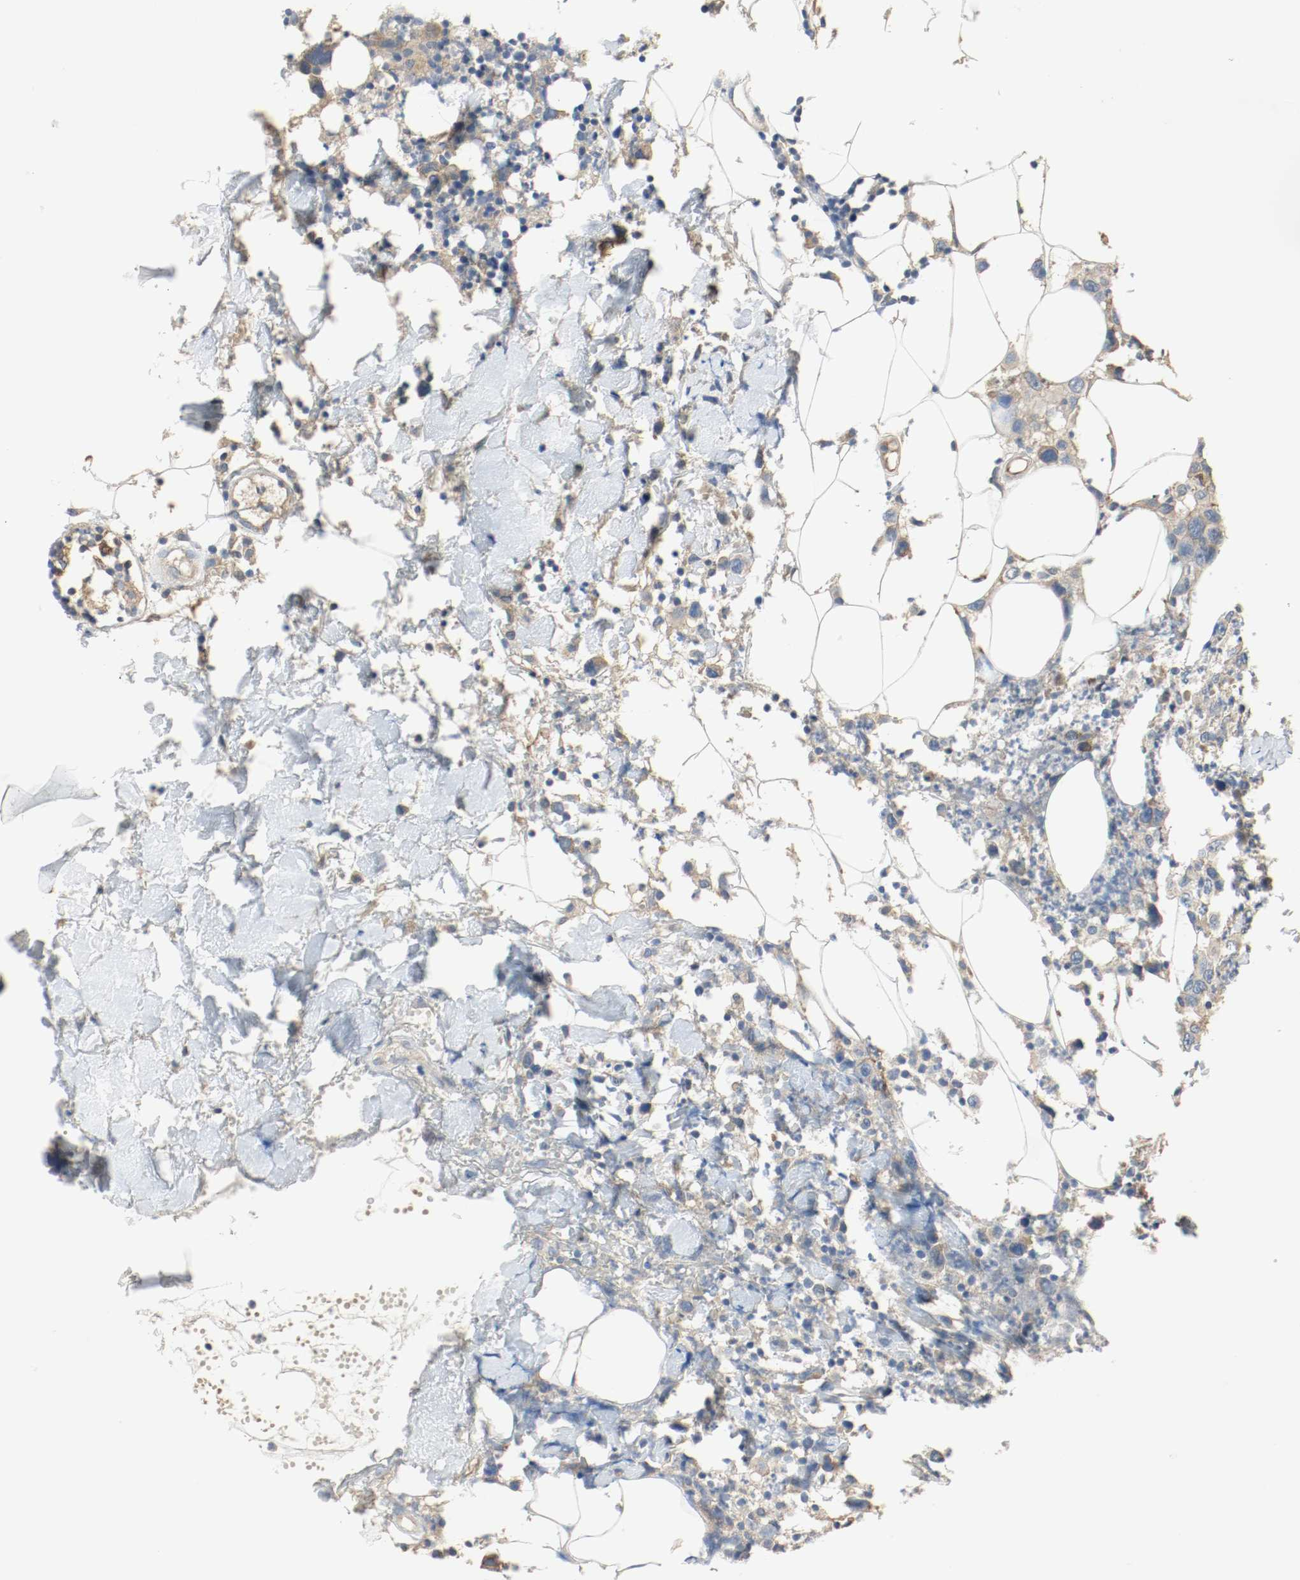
{"staining": {"intensity": "weak", "quantity": ">75%", "location": "cytoplasmic/membranous"}, "tissue": "thyroid cancer", "cell_type": "Tumor cells", "image_type": "cancer", "snomed": [{"axis": "morphology", "description": "Carcinoma, NOS"}, {"axis": "topography", "description": "Thyroid gland"}], "caption": "This photomicrograph demonstrates IHC staining of thyroid cancer (carcinoma), with low weak cytoplasmic/membranous expression in about >75% of tumor cells.", "gene": "MELTF", "patient": {"sex": "female", "age": 77}}